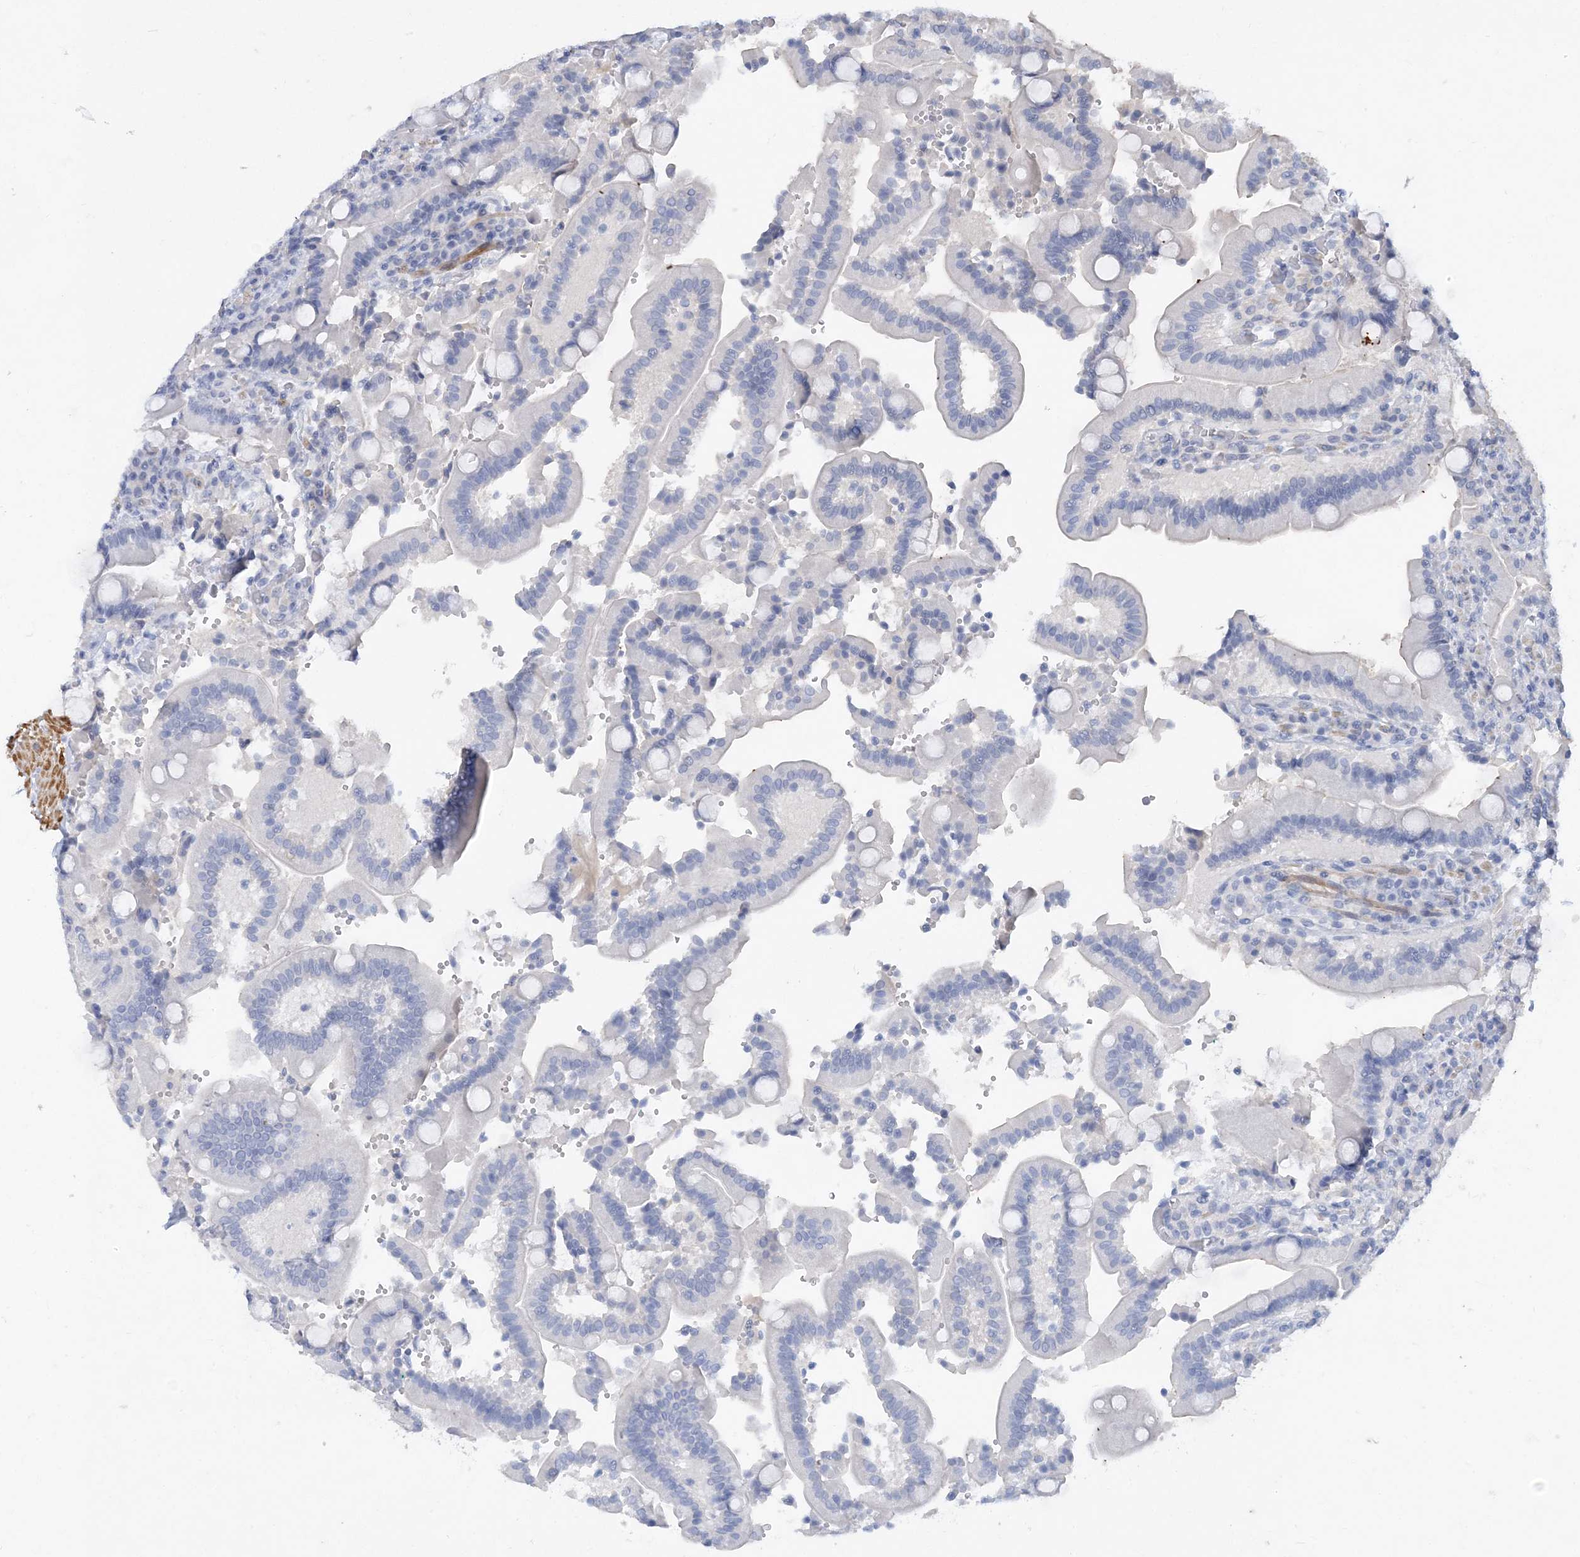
{"staining": {"intensity": "negative", "quantity": "none", "location": "none"}, "tissue": "duodenum", "cell_type": "Glandular cells", "image_type": "normal", "snomed": [{"axis": "morphology", "description": "Normal tissue, NOS"}, {"axis": "topography", "description": "Duodenum"}], "caption": "Immunohistochemical staining of benign duodenum exhibits no significant expression in glandular cells.", "gene": "C11orf58", "patient": {"sex": "female", "age": 62}}